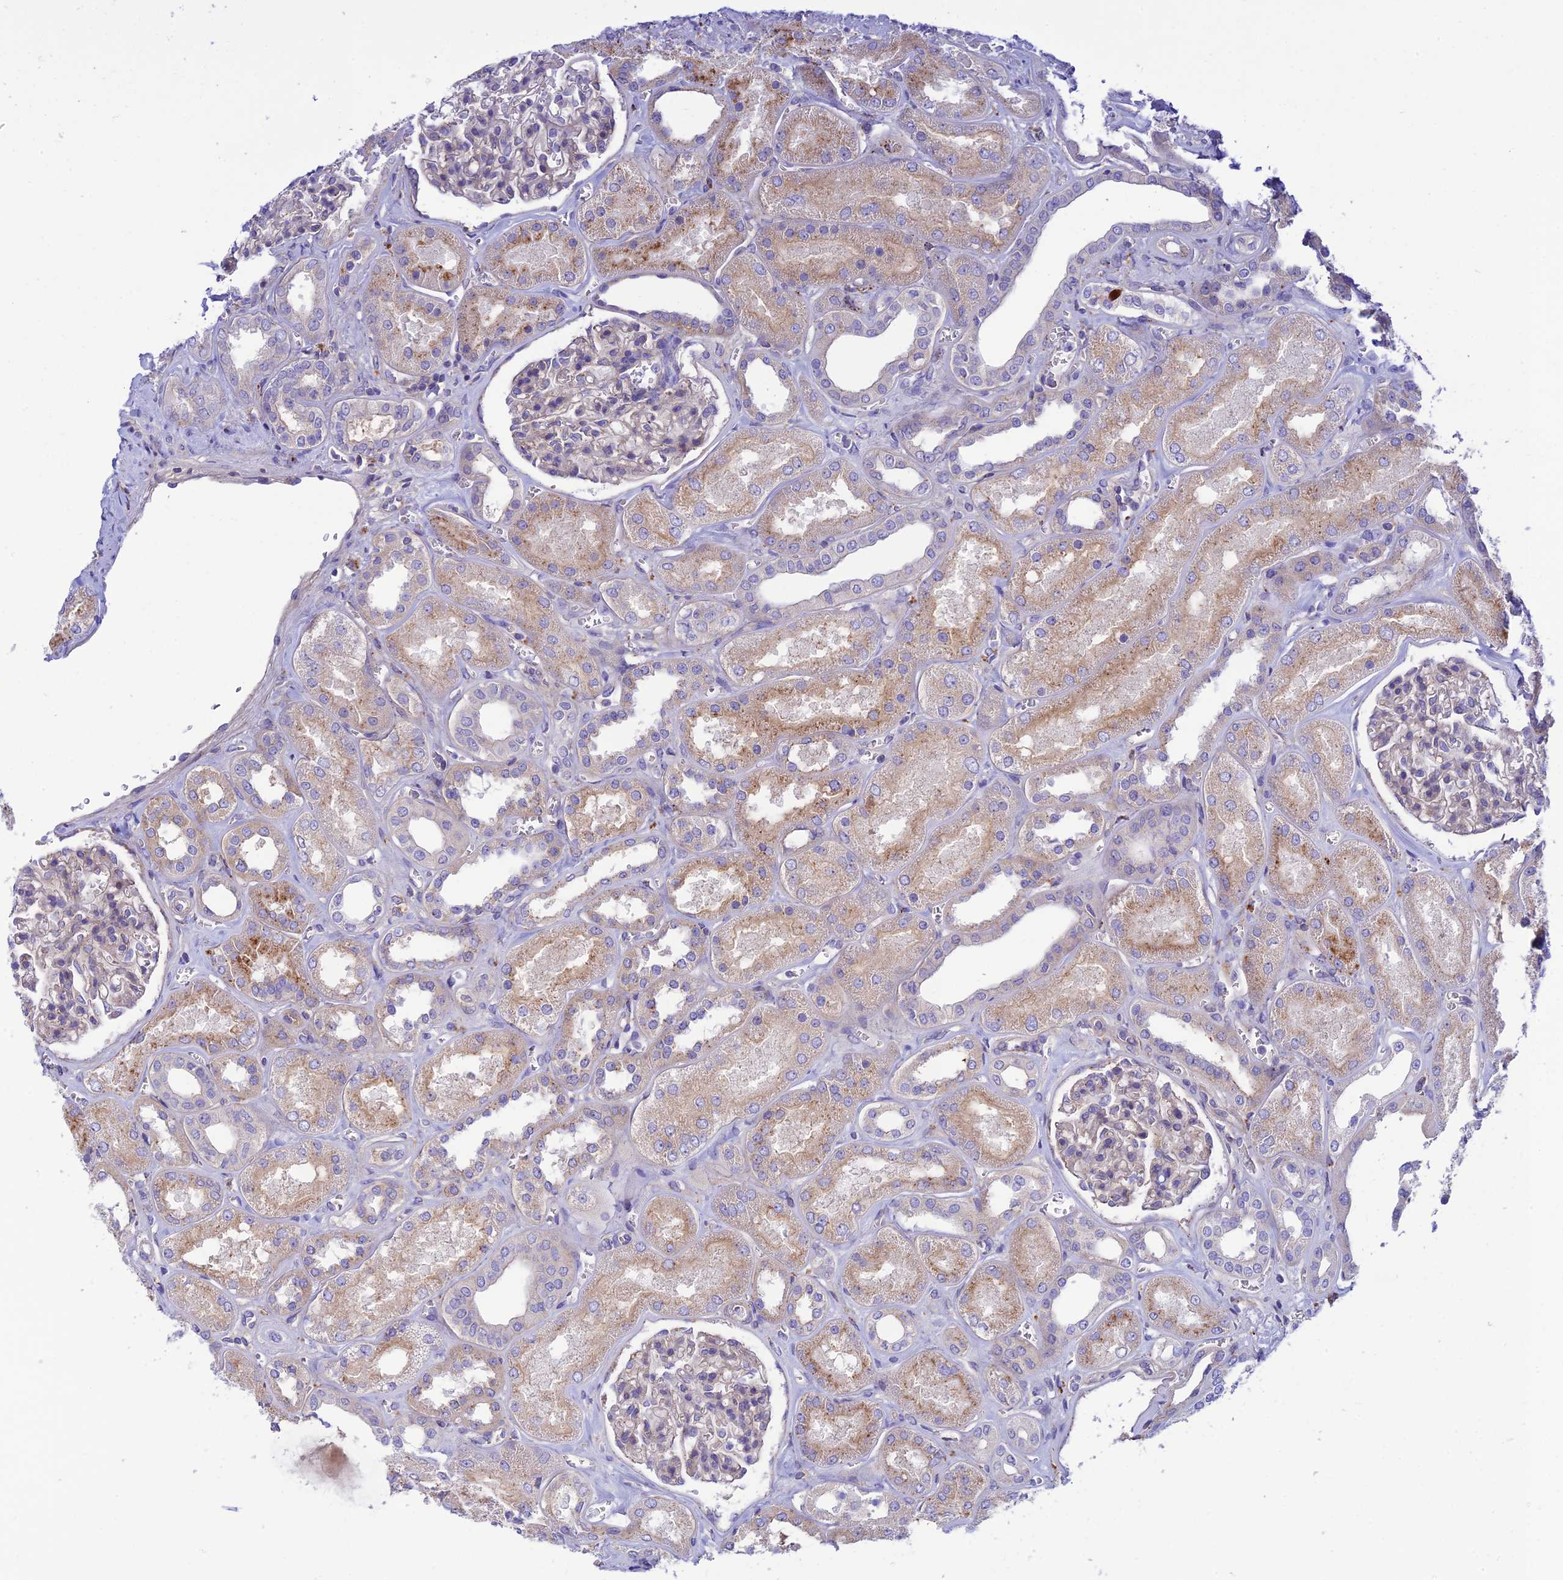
{"staining": {"intensity": "negative", "quantity": "none", "location": "none"}, "tissue": "kidney", "cell_type": "Cells in glomeruli", "image_type": "normal", "snomed": [{"axis": "morphology", "description": "Normal tissue, NOS"}, {"axis": "morphology", "description": "Adenocarcinoma, NOS"}, {"axis": "topography", "description": "Kidney"}], "caption": "Immunohistochemistry (IHC) of benign human kidney reveals no staining in cells in glomeruli.", "gene": "CCDC157", "patient": {"sex": "female", "age": 68}}